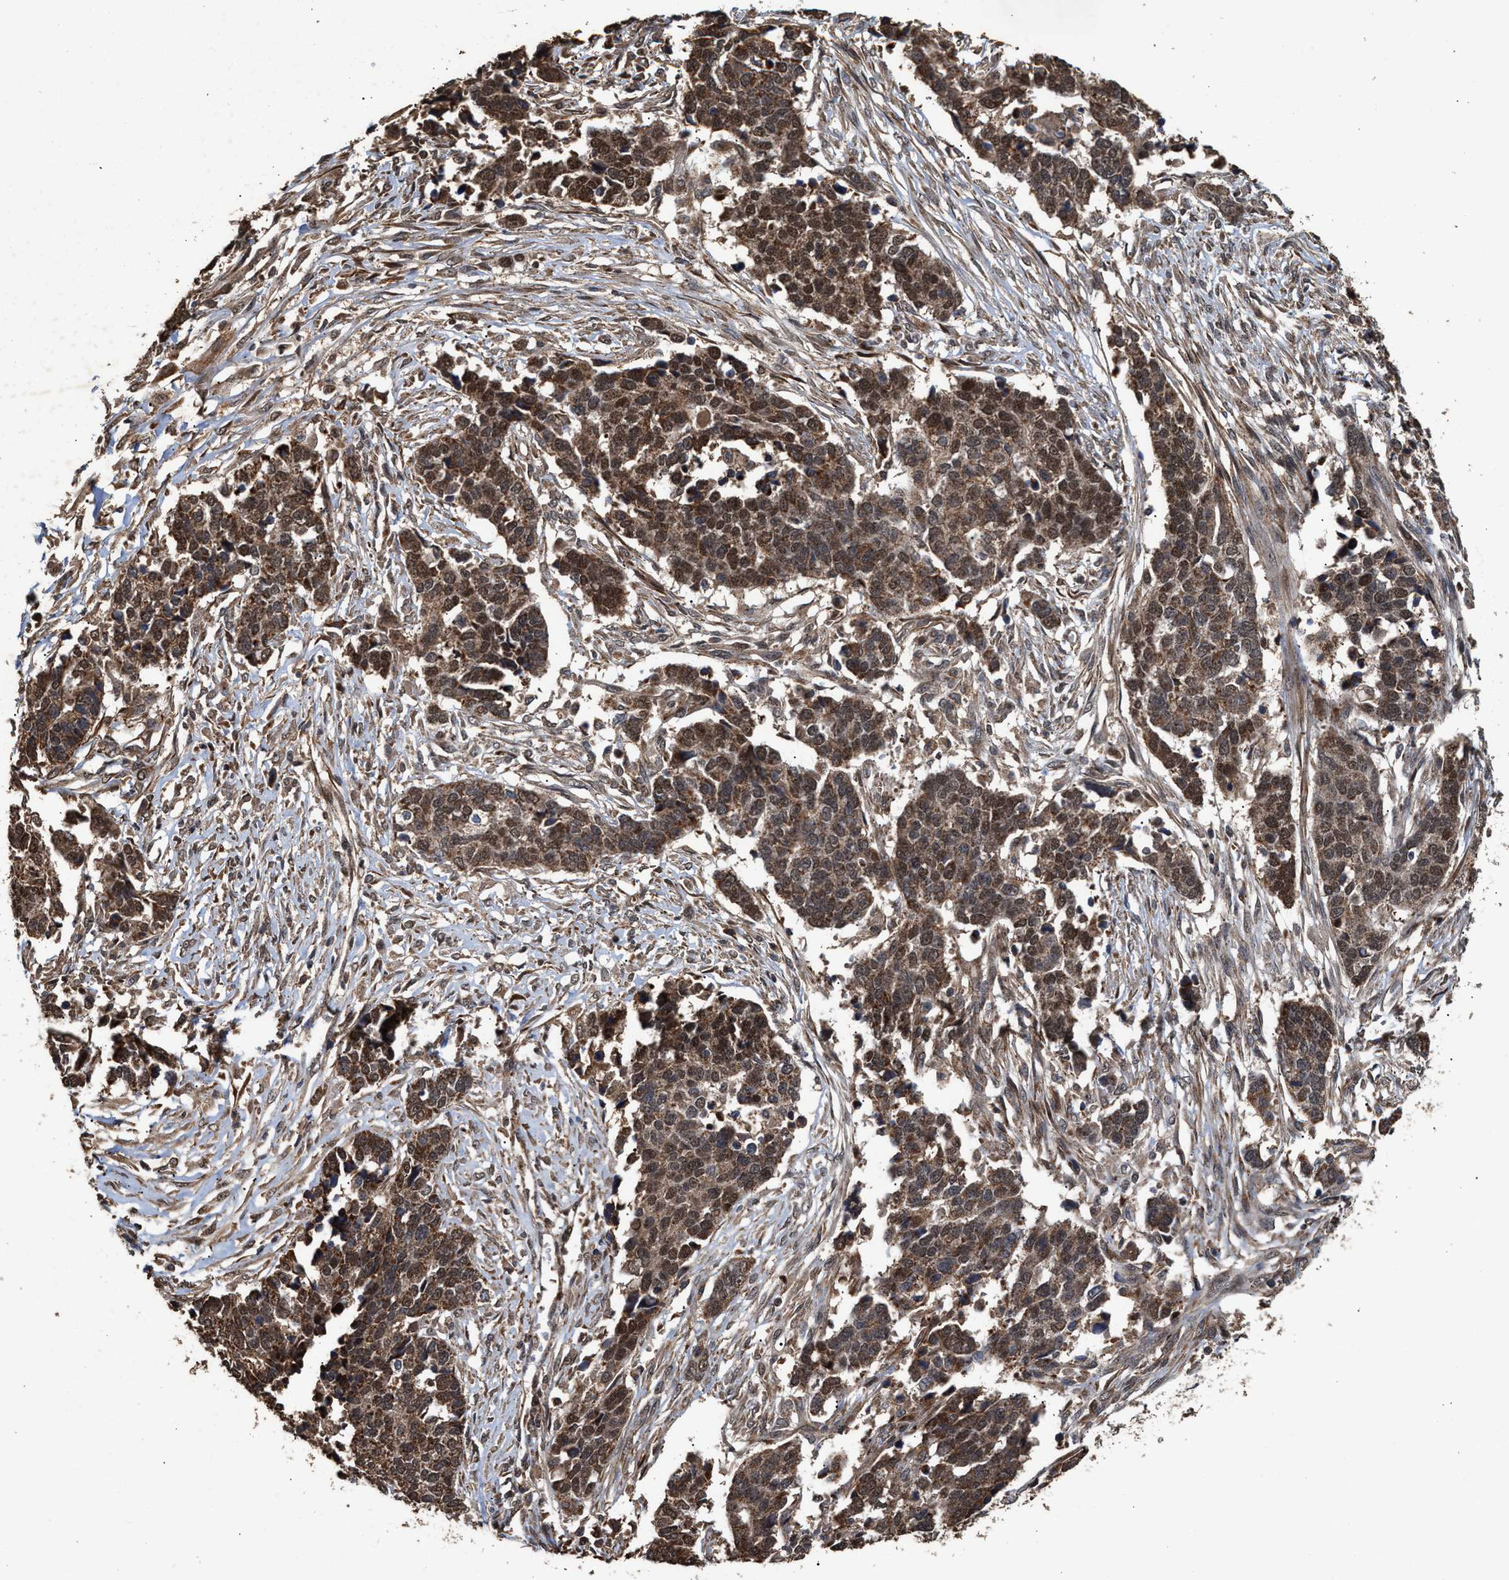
{"staining": {"intensity": "moderate", "quantity": ">75%", "location": "cytoplasmic/membranous,nuclear"}, "tissue": "ovarian cancer", "cell_type": "Tumor cells", "image_type": "cancer", "snomed": [{"axis": "morphology", "description": "Cystadenocarcinoma, serous, NOS"}, {"axis": "topography", "description": "Ovary"}], "caption": "Brown immunohistochemical staining in serous cystadenocarcinoma (ovarian) displays moderate cytoplasmic/membranous and nuclear positivity in approximately >75% of tumor cells.", "gene": "ZNHIT6", "patient": {"sex": "female", "age": 44}}